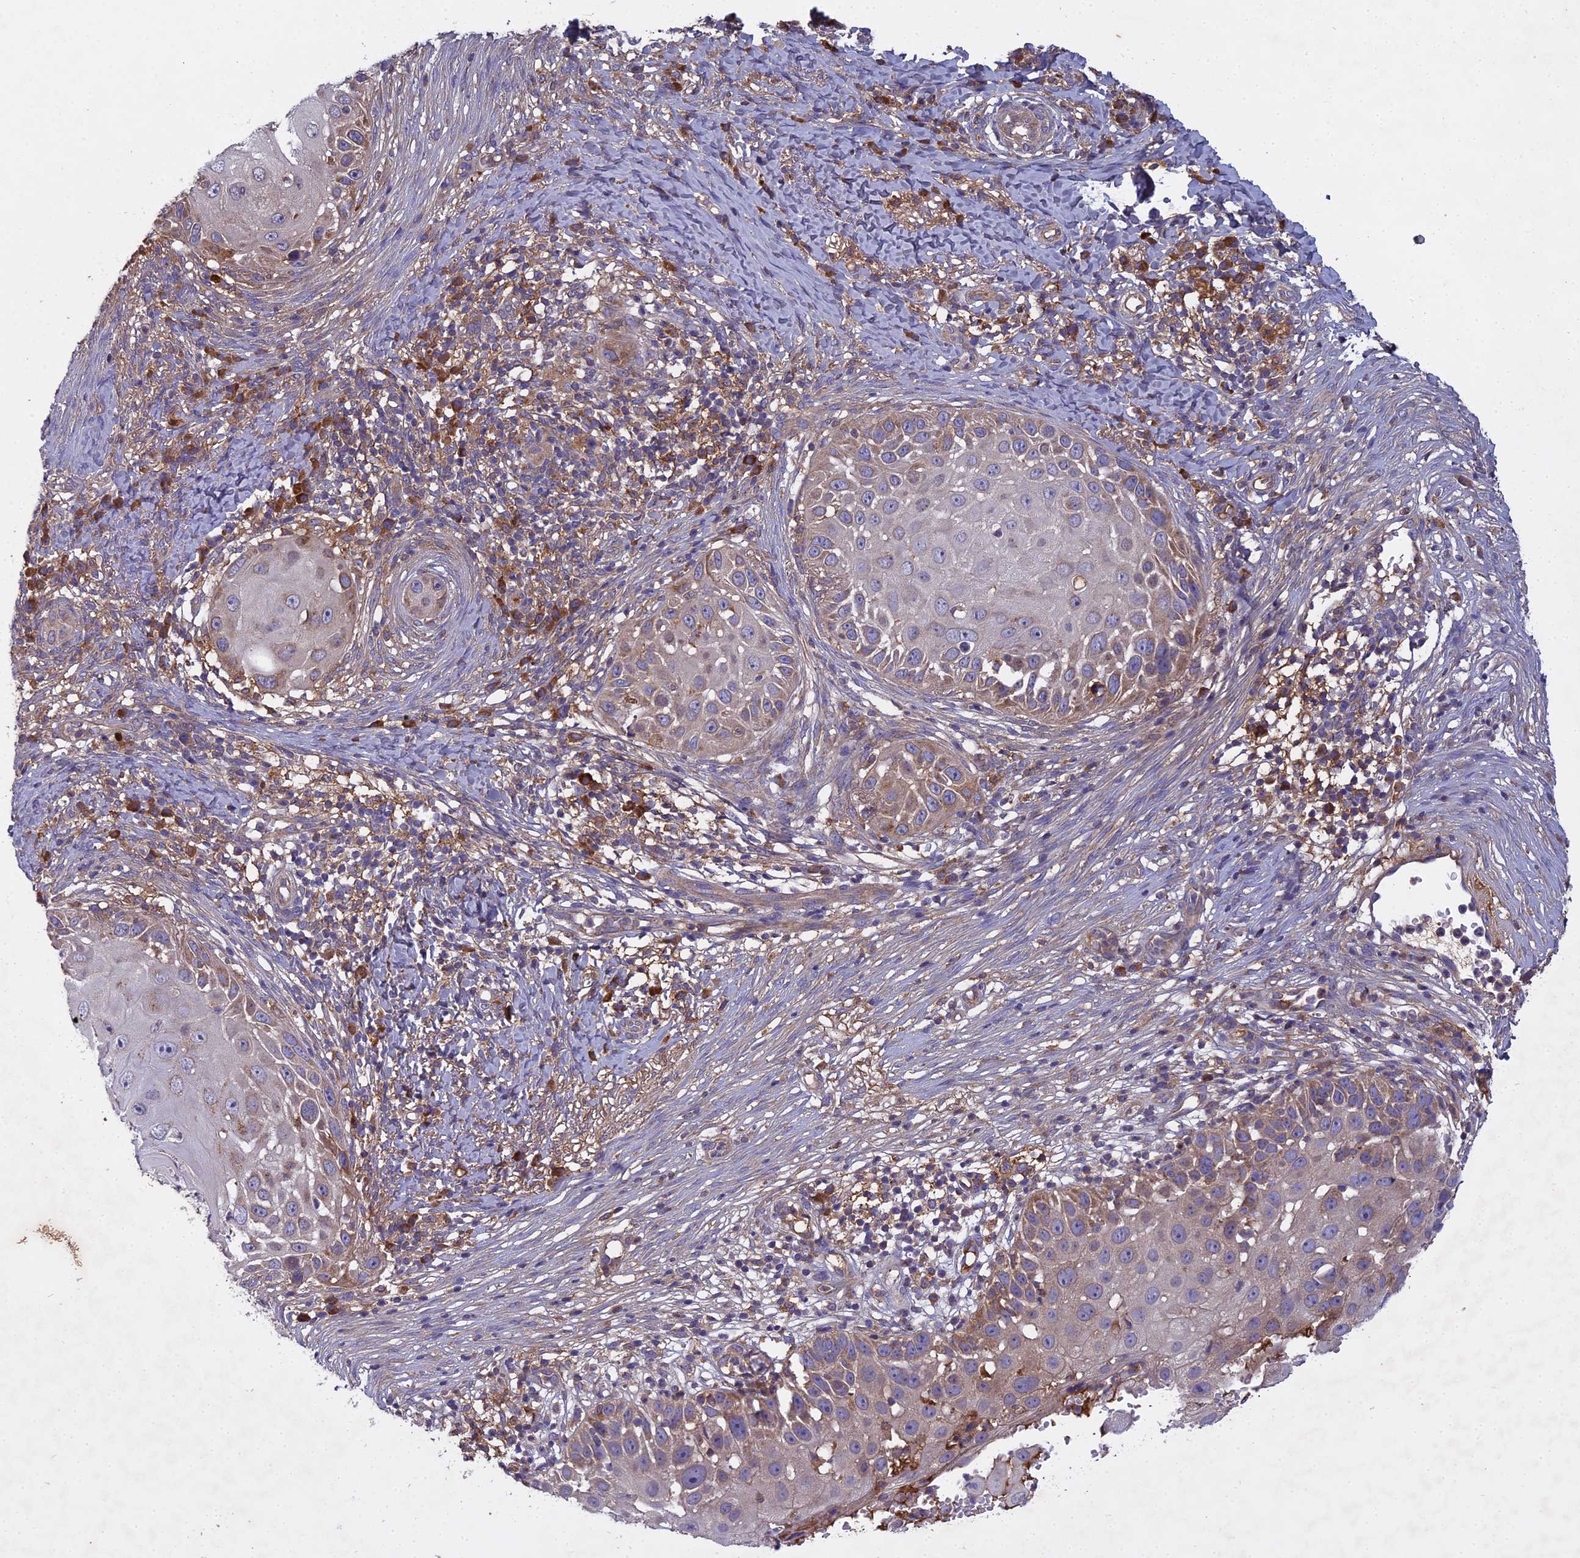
{"staining": {"intensity": "moderate", "quantity": "25%-75%", "location": "cytoplasmic/membranous"}, "tissue": "skin cancer", "cell_type": "Tumor cells", "image_type": "cancer", "snomed": [{"axis": "morphology", "description": "Squamous cell carcinoma, NOS"}, {"axis": "topography", "description": "Skin"}], "caption": "This photomicrograph reveals IHC staining of skin cancer (squamous cell carcinoma), with medium moderate cytoplasmic/membranous positivity in approximately 25%-75% of tumor cells.", "gene": "CCDC167", "patient": {"sex": "female", "age": 44}}